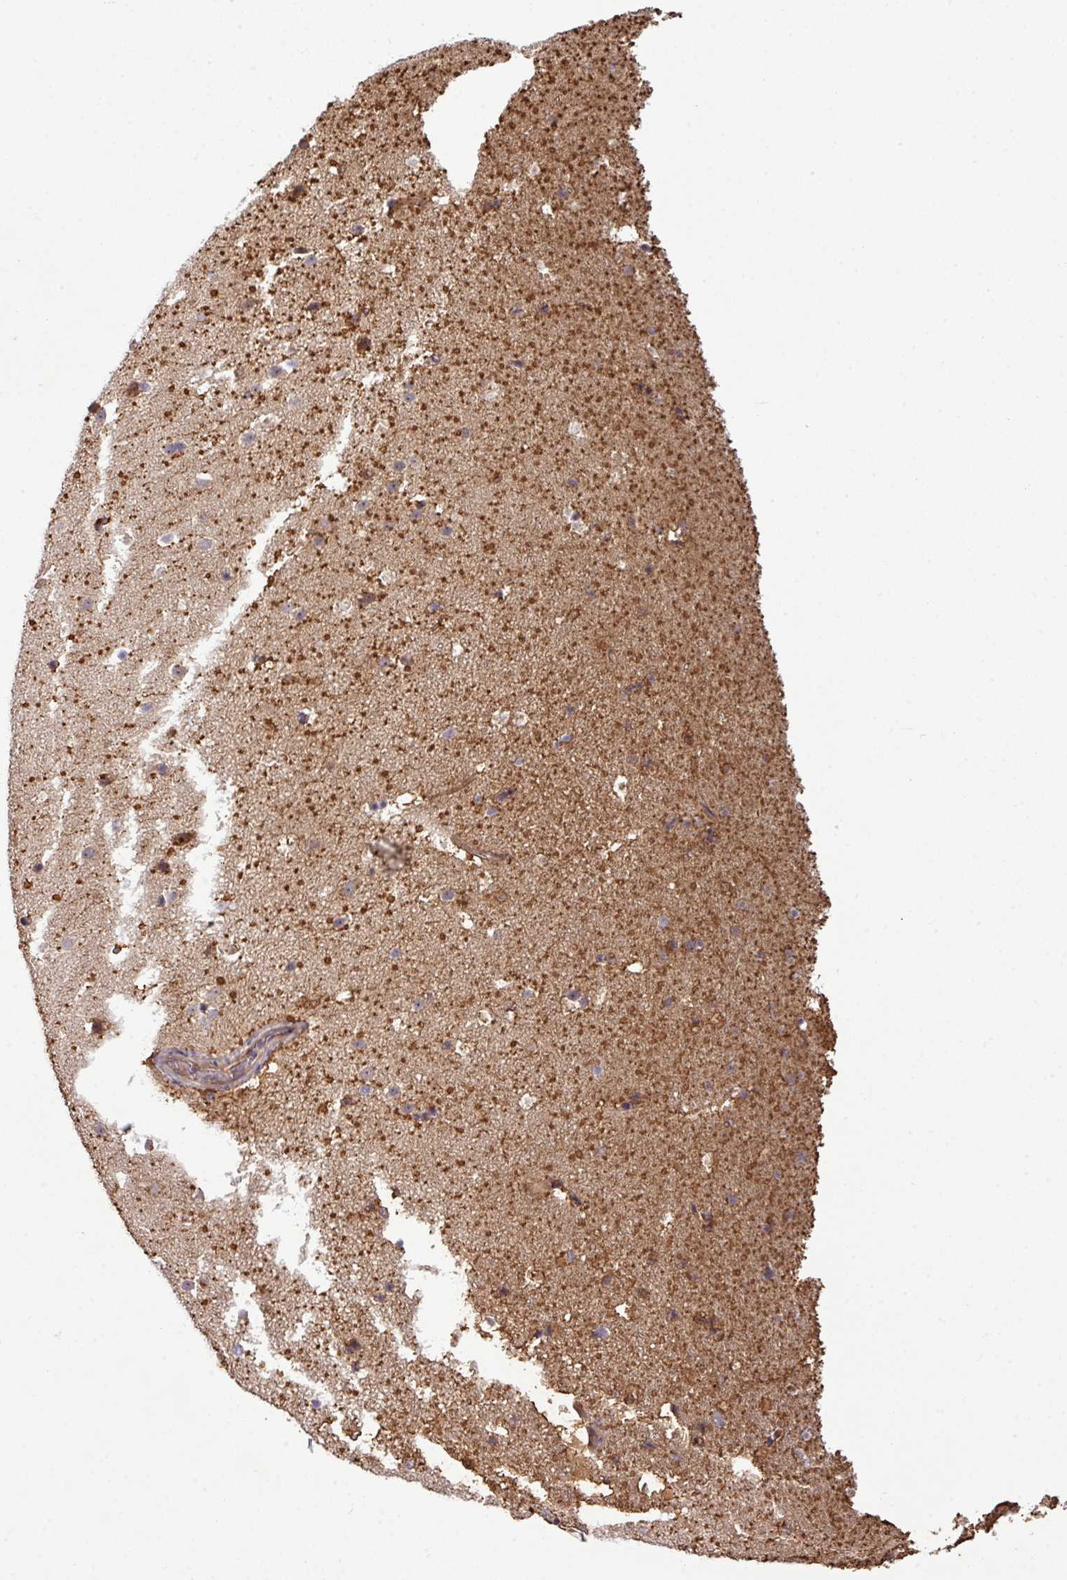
{"staining": {"intensity": "negative", "quantity": "none", "location": "none"}, "tissue": "hippocampus", "cell_type": "Glial cells", "image_type": "normal", "snomed": [{"axis": "morphology", "description": "Normal tissue, NOS"}, {"axis": "topography", "description": "Hippocampus"}], "caption": "DAB (3,3'-diaminobenzidine) immunohistochemical staining of normal human hippocampus demonstrates no significant staining in glial cells. The staining is performed using DAB brown chromogen with nuclei counter-stained in using hematoxylin.", "gene": "PAPLN", "patient": {"sex": "male", "age": 37}}